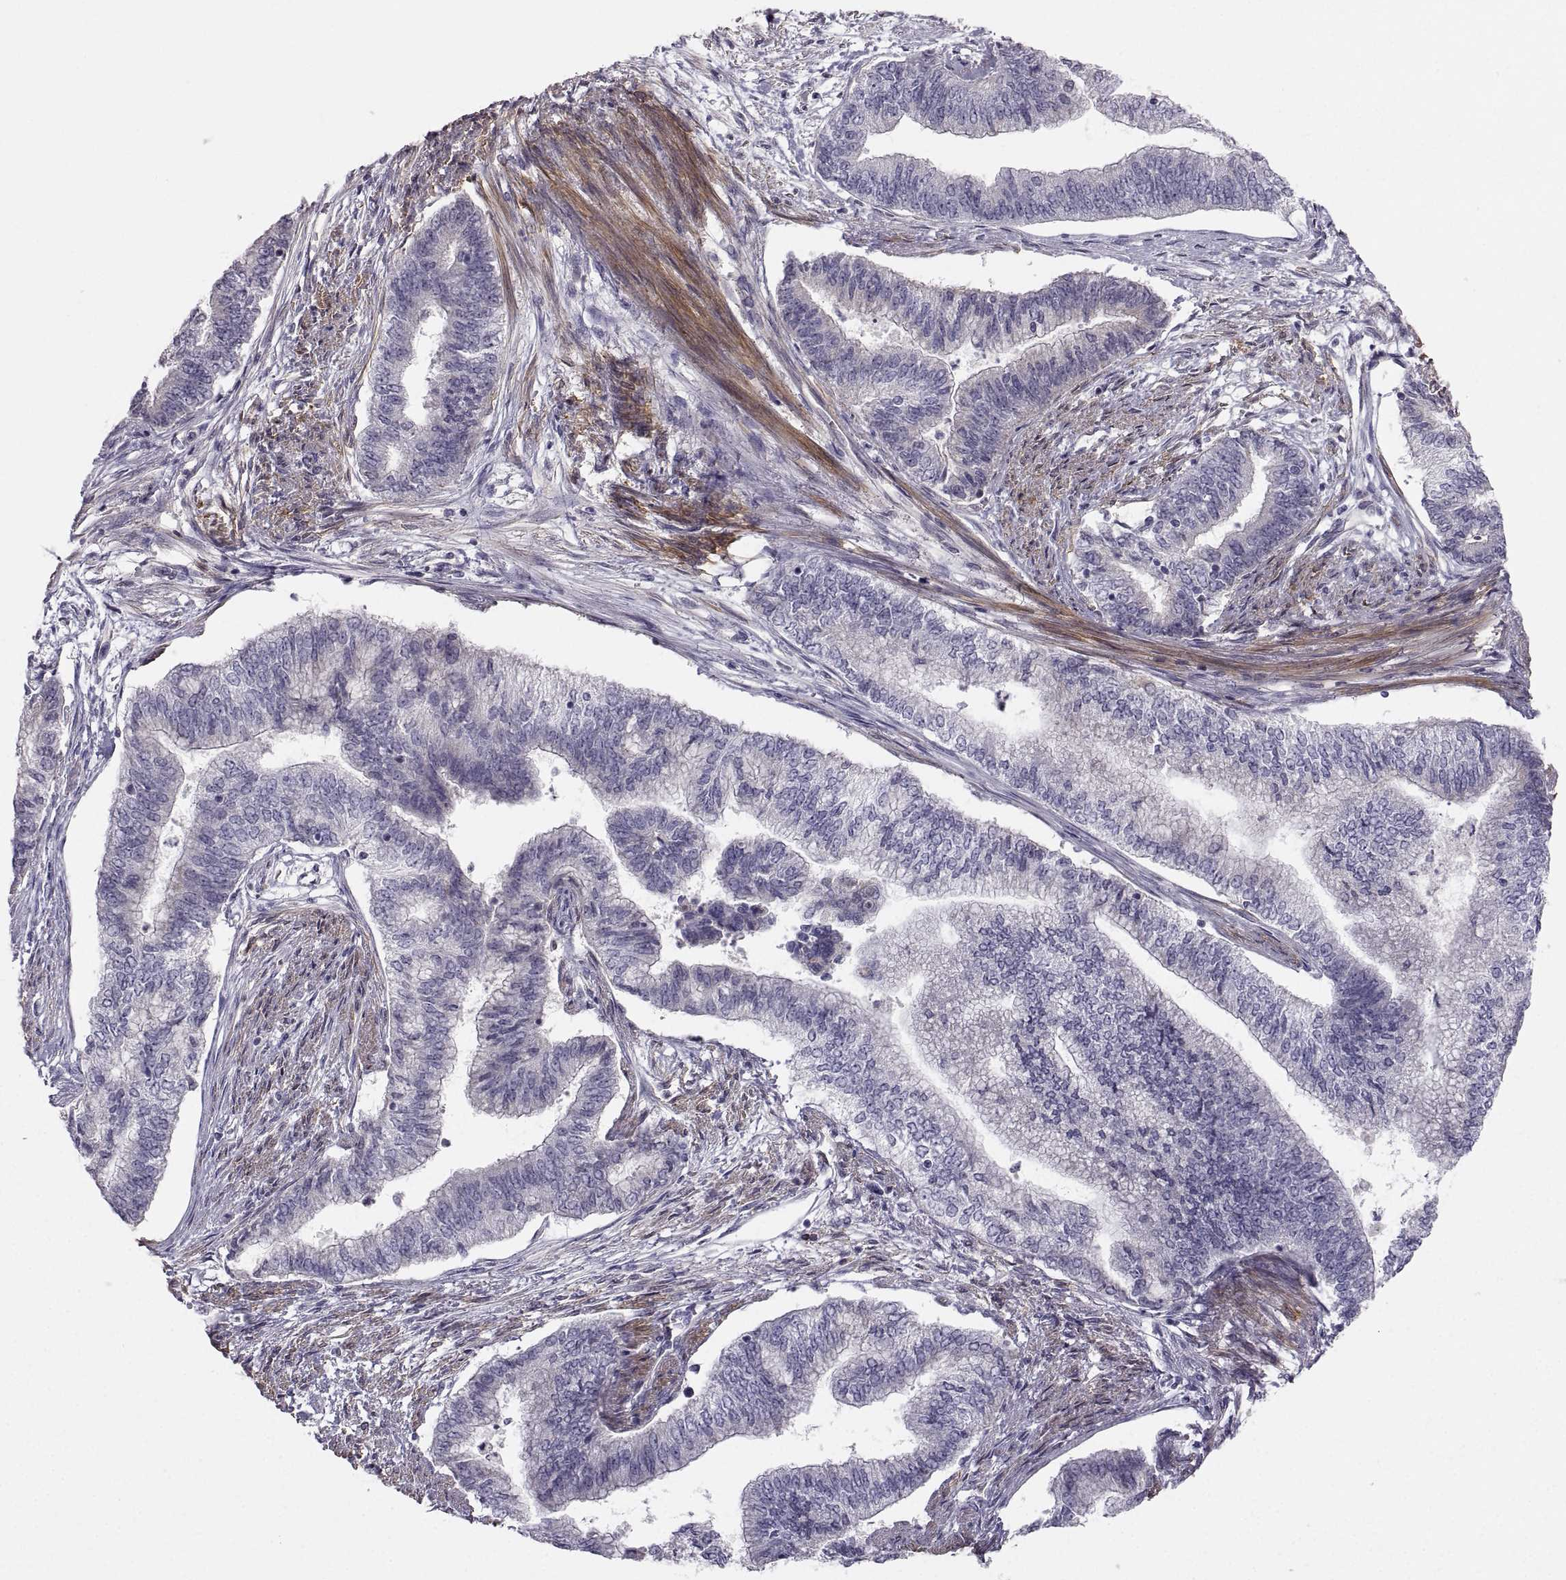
{"staining": {"intensity": "negative", "quantity": "none", "location": "none"}, "tissue": "endometrial cancer", "cell_type": "Tumor cells", "image_type": "cancer", "snomed": [{"axis": "morphology", "description": "Adenocarcinoma, NOS"}, {"axis": "topography", "description": "Endometrium"}], "caption": "An immunohistochemistry image of endometrial cancer is shown. There is no staining in tumor cells of endometrial cancer.", "gene": "PGM5", "patient": {"sex": "female", "age": 65}}